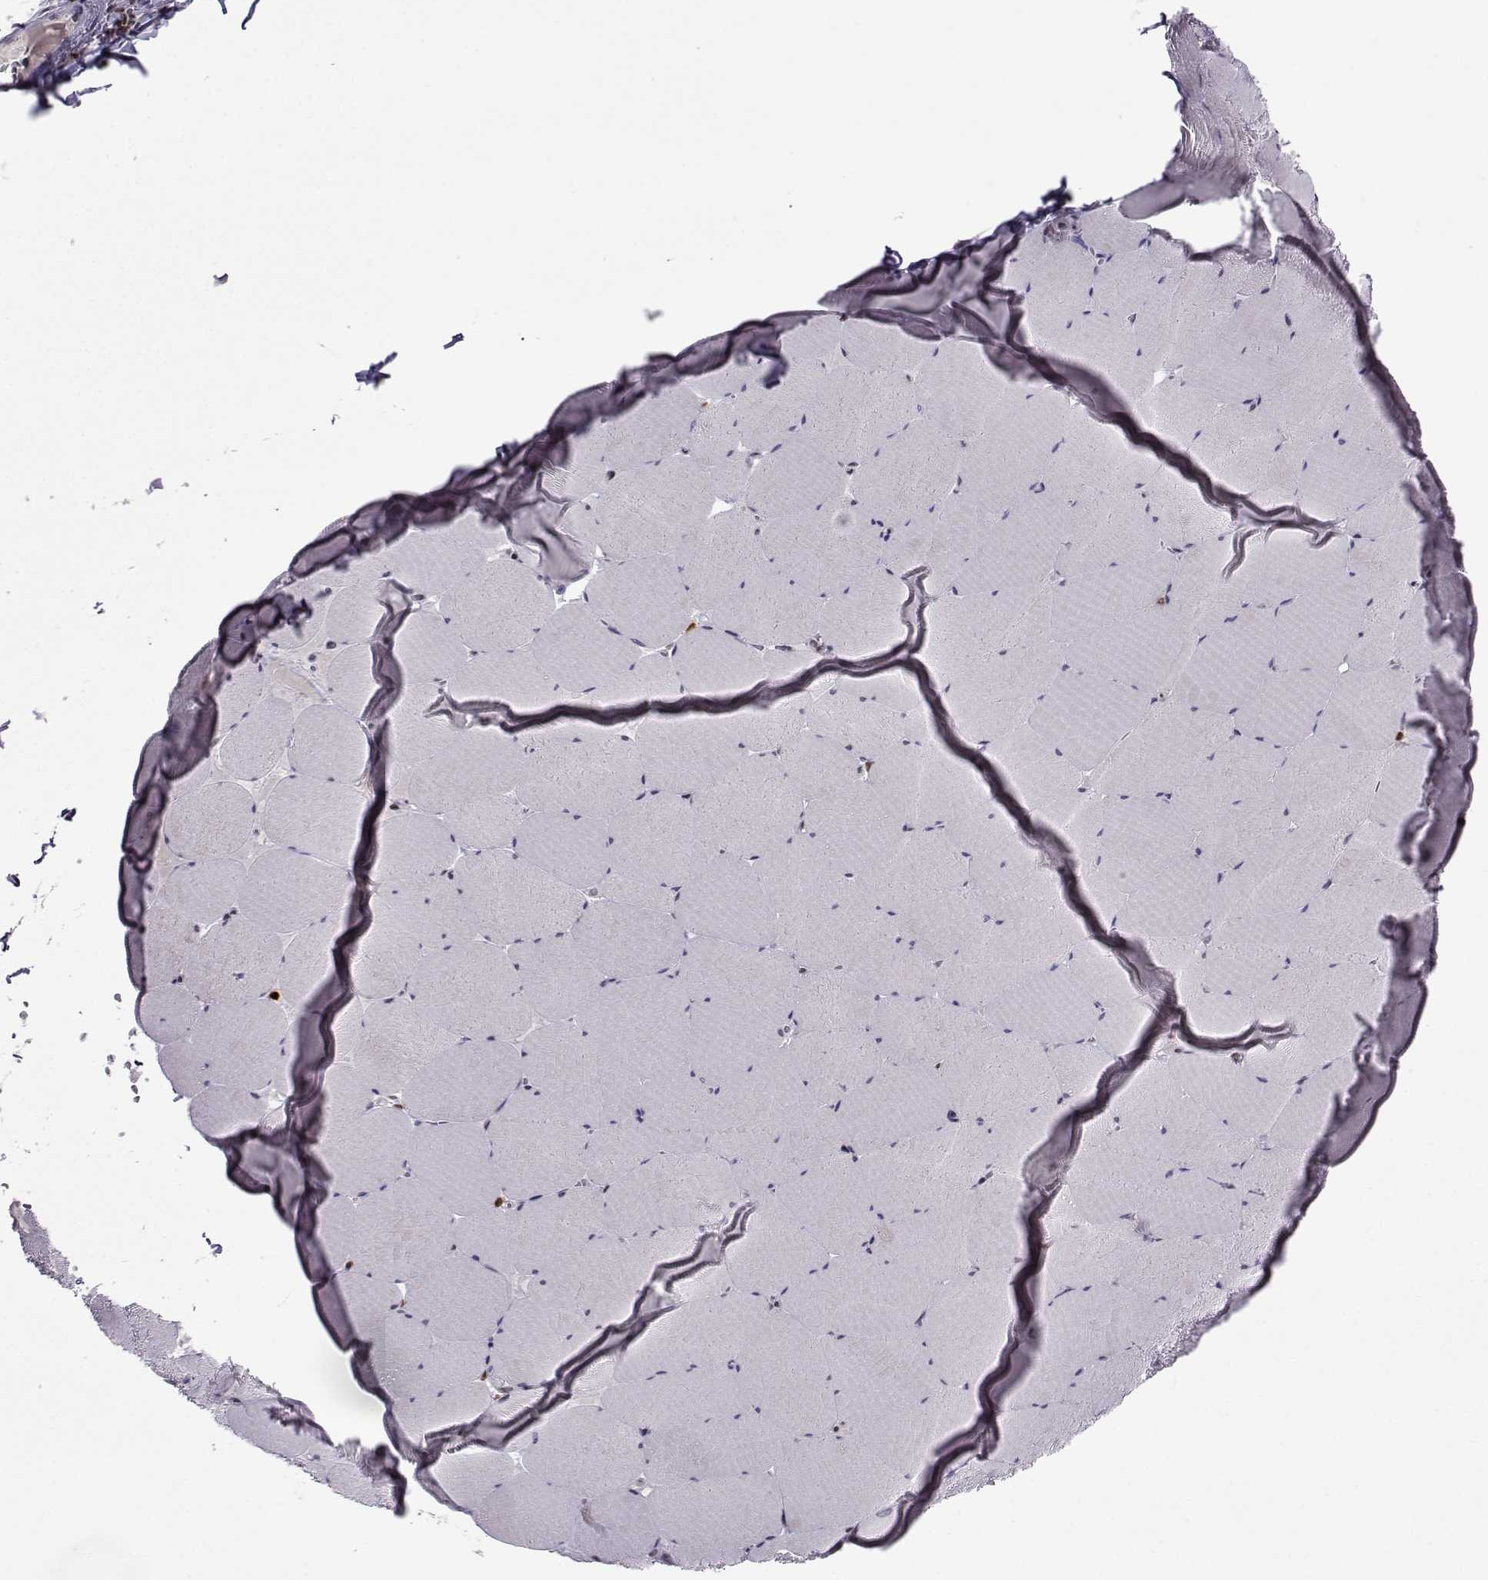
{"staining": {"intensity": "negative", "quantity": "none", "location": "none"}, "tissue": "skeletal muscle", "cell_type": "Myocytes", "image_type": "normal", "snomed": [{"axis": "morphology", "description": "Normal tissue, NOS"}, {"axis": "morphology", "description": "Malignant melanoma, Metastatic site"}, {"axis": "topography", "description": "Skeletal muscle"}], "caption": "Photomicrograph shows no protein positivity in myocytes of unremarkable skeletal muscle. (DAB IHC, high magnification).", "gene": "ZNF19", "patient": {"sex": "male", "age": 50}}